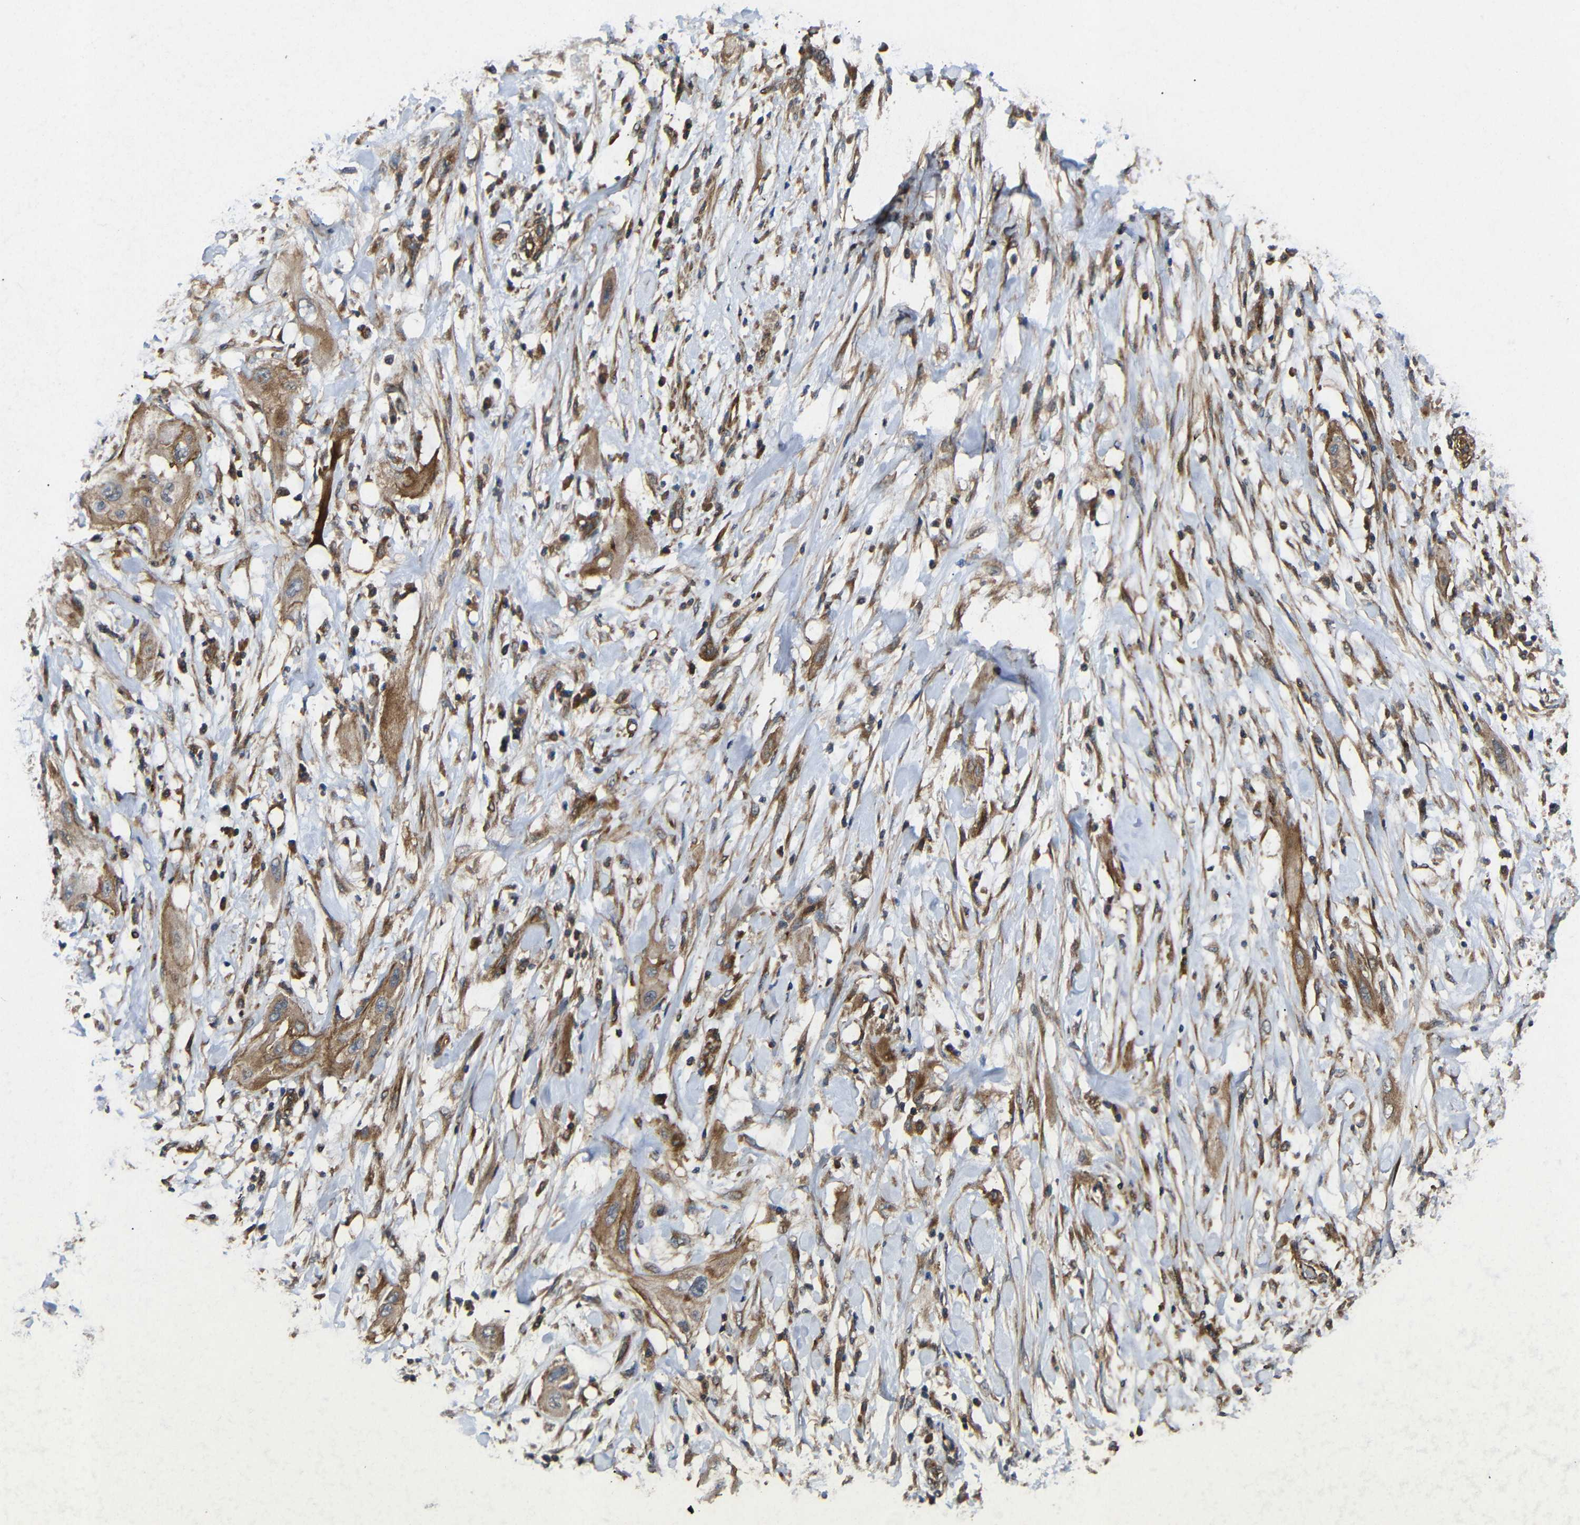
{"staining": {"intensity": "moderate", "quantity": ">75%", "location": "cytoplasmic/membranous"}, "tissue": "lung cancer", "cell_type": "Tumor cells", "image_type": "cancer", "snomed": [{"axis": "morphology", "description": "Squamous cell carcinoma, NOS"}, {"axis": "topography", "description": "Lung"}], "caption": "Immunohistochemistry (IHC) micrograph of human squamous cell carcinoma (lung) stained for a protein (brown), which exhibits medium levels of moderate cytoplasmic/membranous staining in about >75% of tumor cells.", "gene": "EIF2S1", "patient": {"sex": "female", "age": 47}}